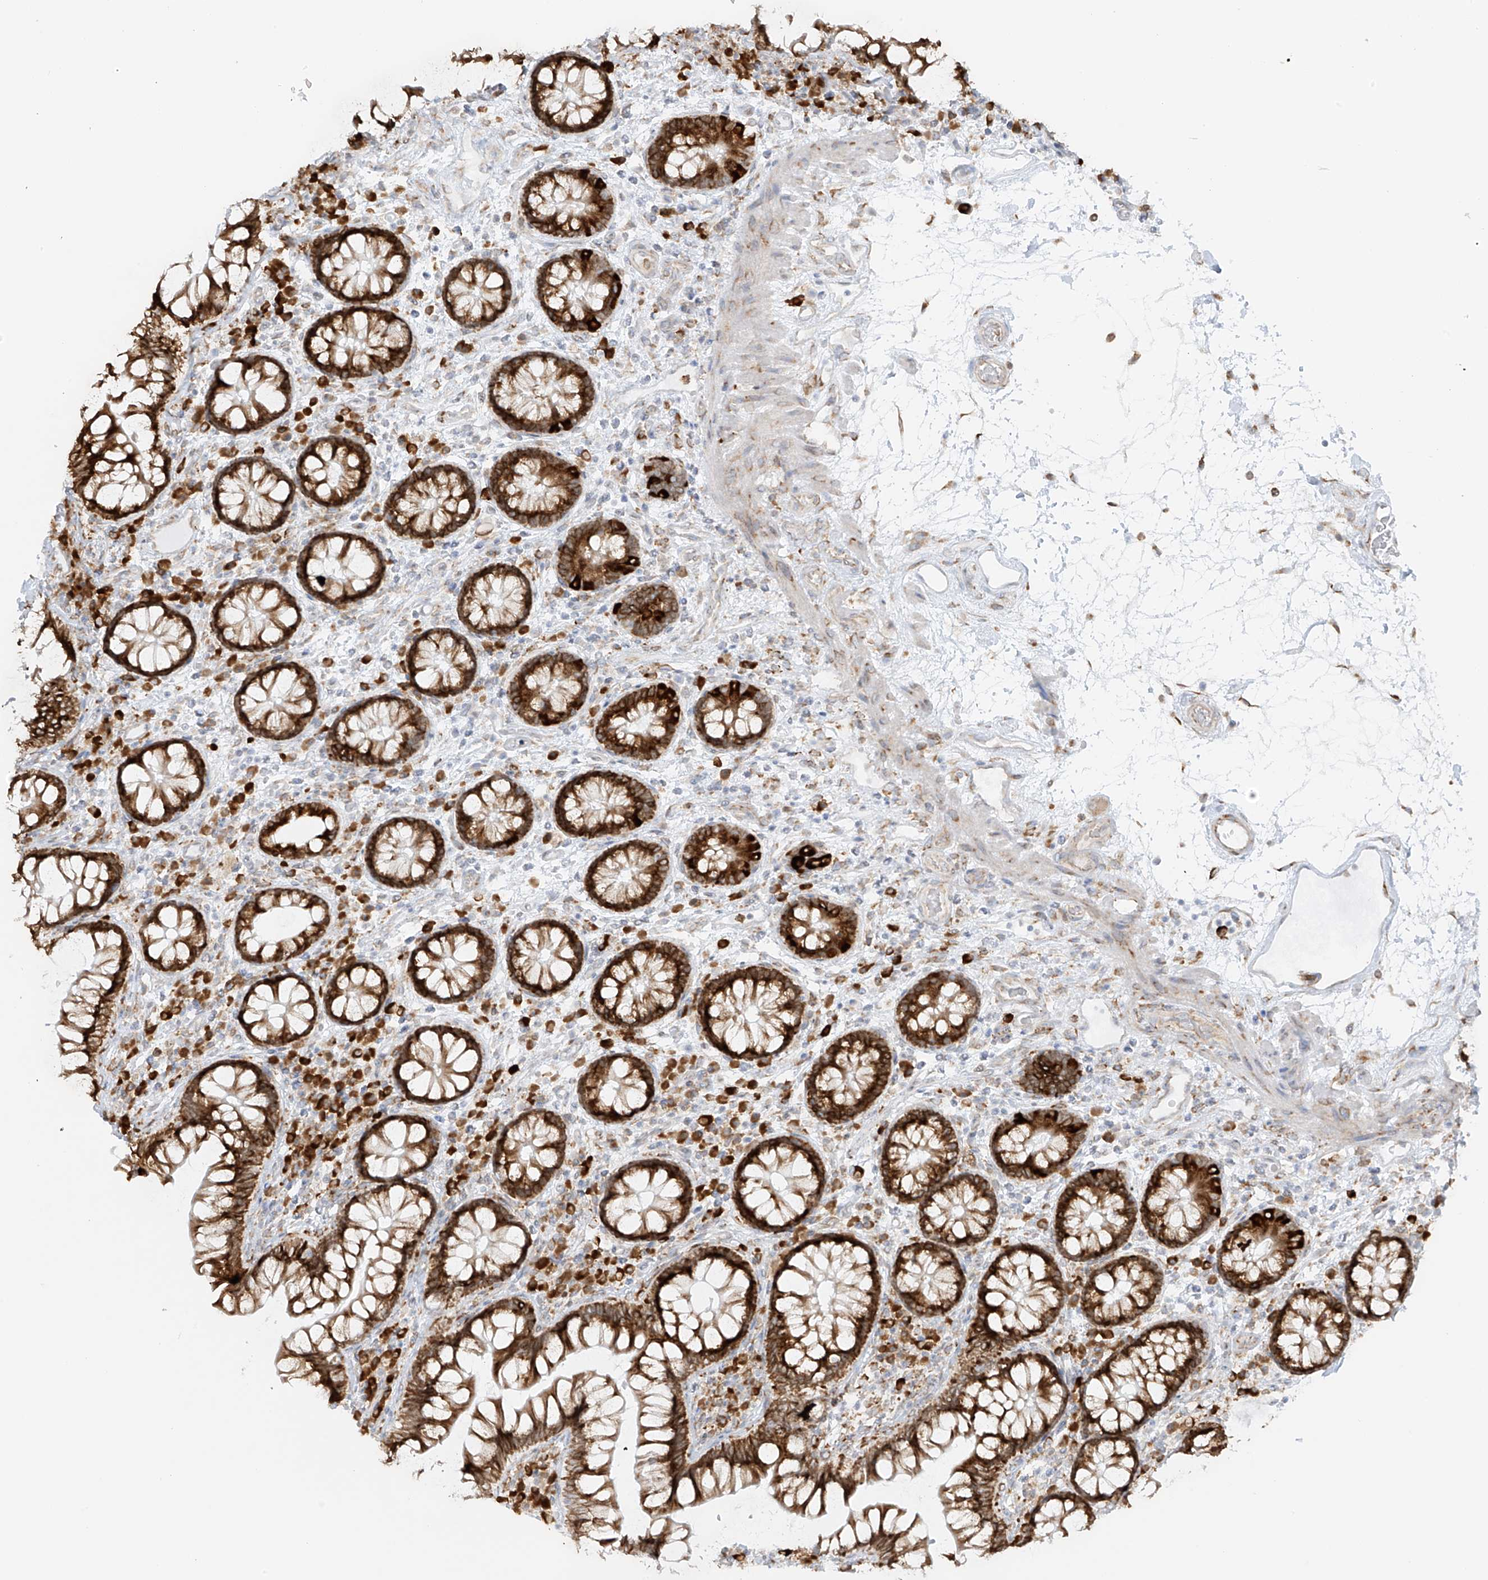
{"staining": {"intensity": "negative", "quantity": "none", "location": "none"}, "tissue": "colon", "cell_type": "Endothelial cells", "image_type": "normal", "snomed": [{"axis": "morphology", "description": "Normal tissue, NOS"}, {"axis": "topography", "description": "Colon"}], "caption": "IHC of unremarkable colon demonstrates no positivity in endothelial cells.", "gene": "LRRC59", "patient": {"sex": "female", "age": 79}}